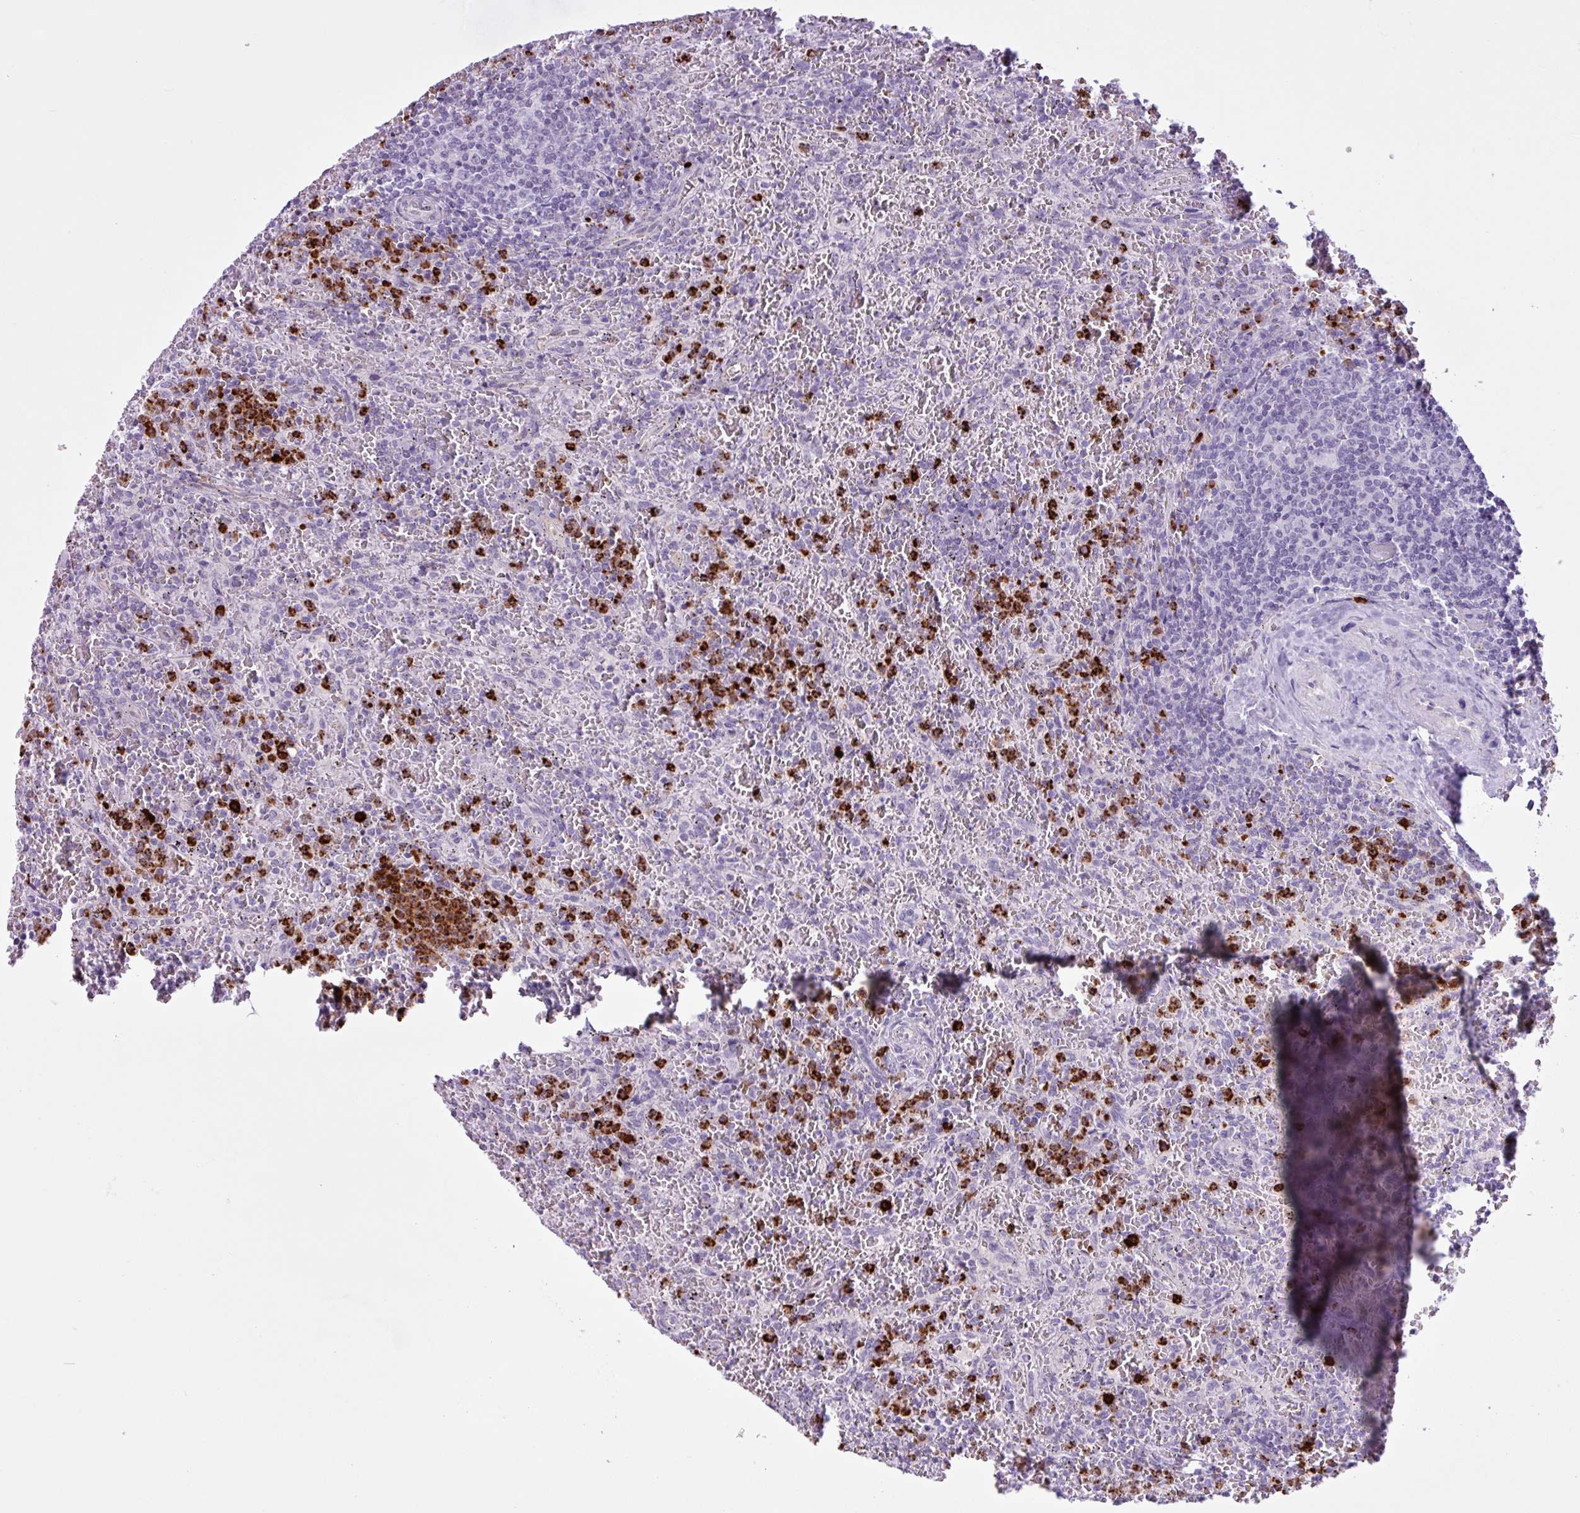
{"staining": {"intensity": "negative", "quantity": "none", "location": "none"}, "tissue": "lymphoma", "cell_type": "Tumor cells", "image_type": "cancer", "snomed": [{"axis": "morphology", "description": "Malignant lymphoma, non-Hodgkin's type, Low grade"}, {"axis": "topography", "description": "Spleen"}], "caption": "Immunohistochemical staining of human low-grade malignant lymphoma, non-Hodgkin's type demonstrates no significant positivity in tumor cells.", "gene": "TMEM178A", "patient": {"sex": "female", "age": 64}}